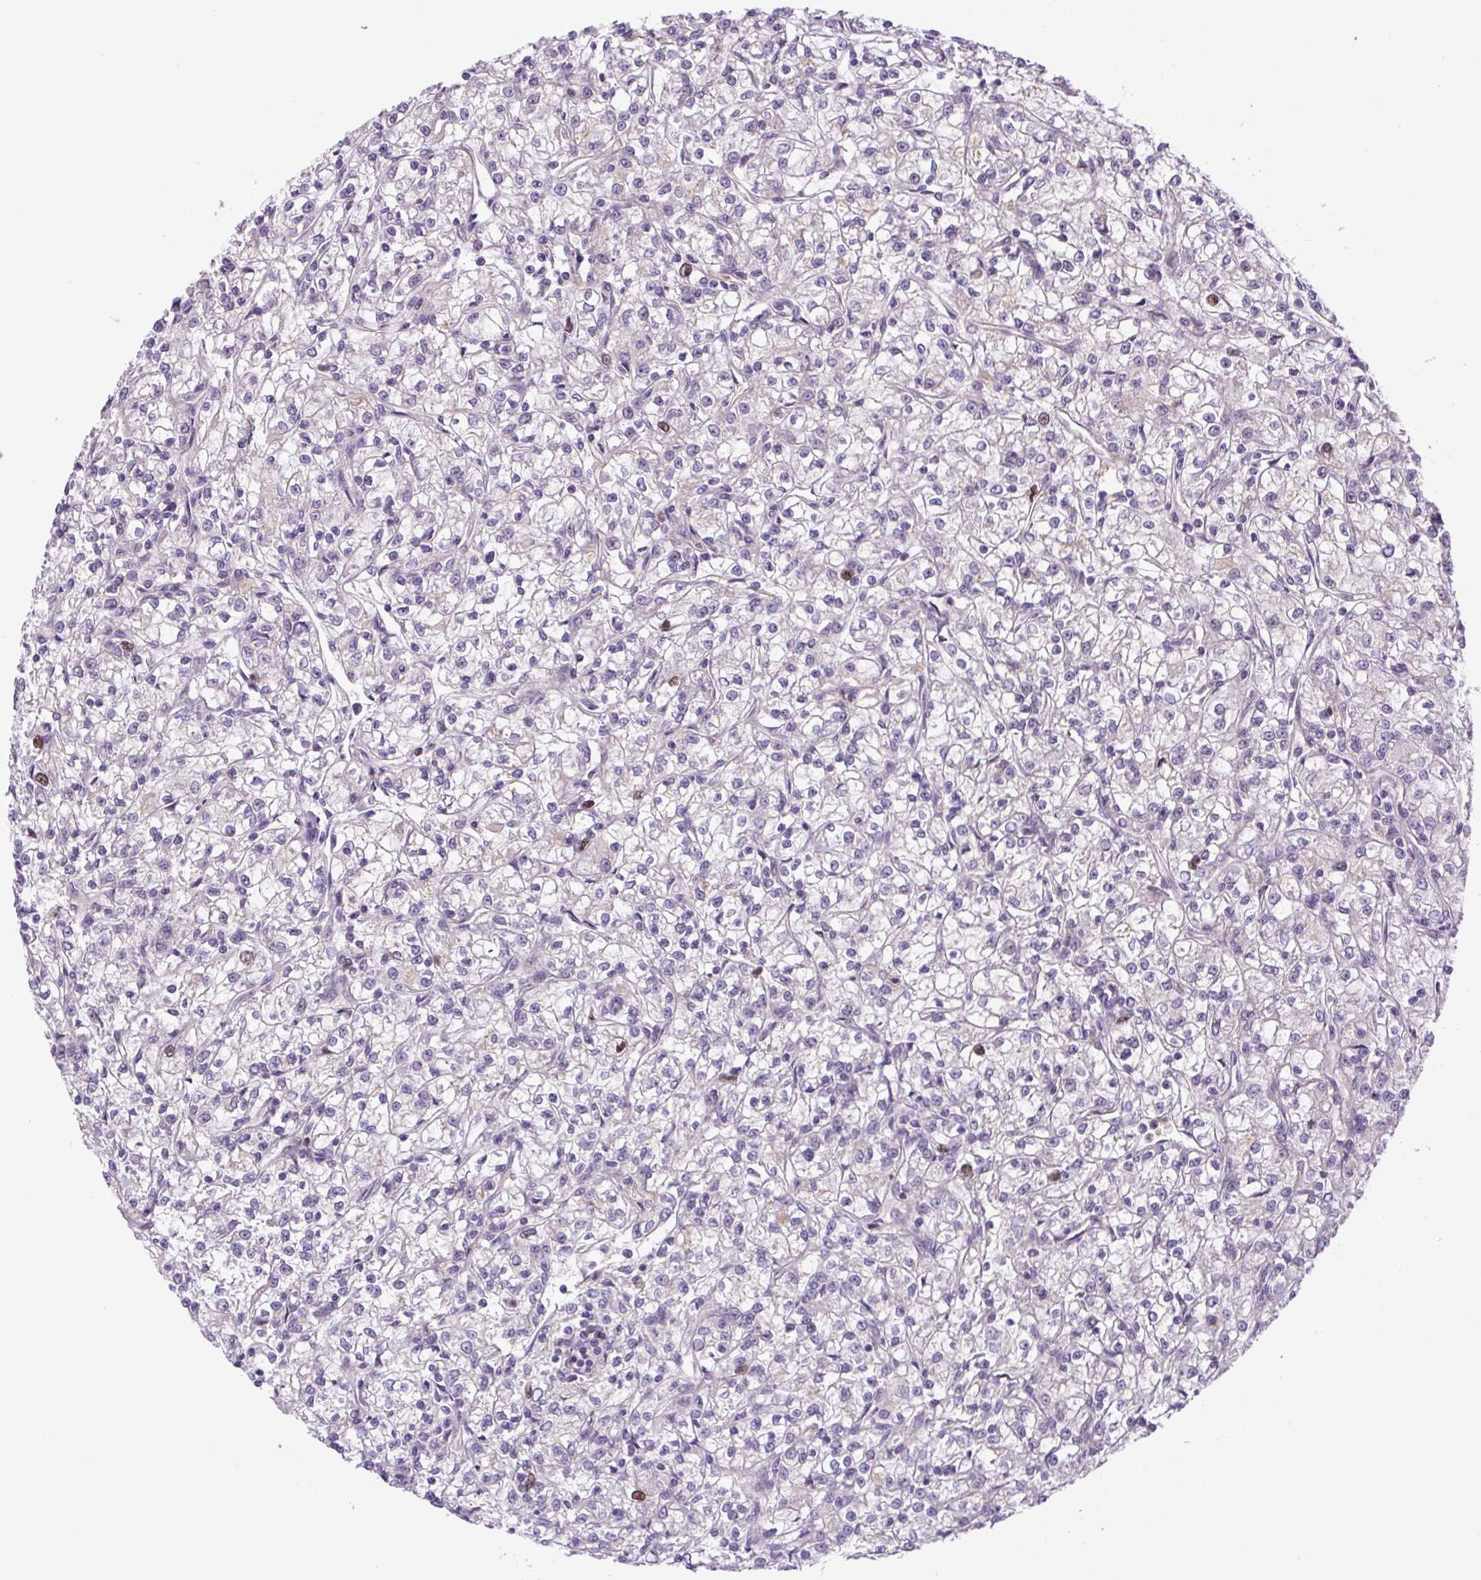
{"staining": {"intensity": "negative", "quantity": "none", "location": "none"}, "tissue": "renal cancer", "cell_type": "Tumor cells", "image_type": "cancer", "snomed": [{"axis": "morphology", "description": "Adenocarcinoma, NOS"}, {"axis": "topography", "description": "Kidney"}], "caption": "Adenocarcinoma (renal) was stained to show a protein in brown. There is no significant expression in tumor cells.", "gene": "KIFC1", "patient": {"sex": "female", "age": 59}}